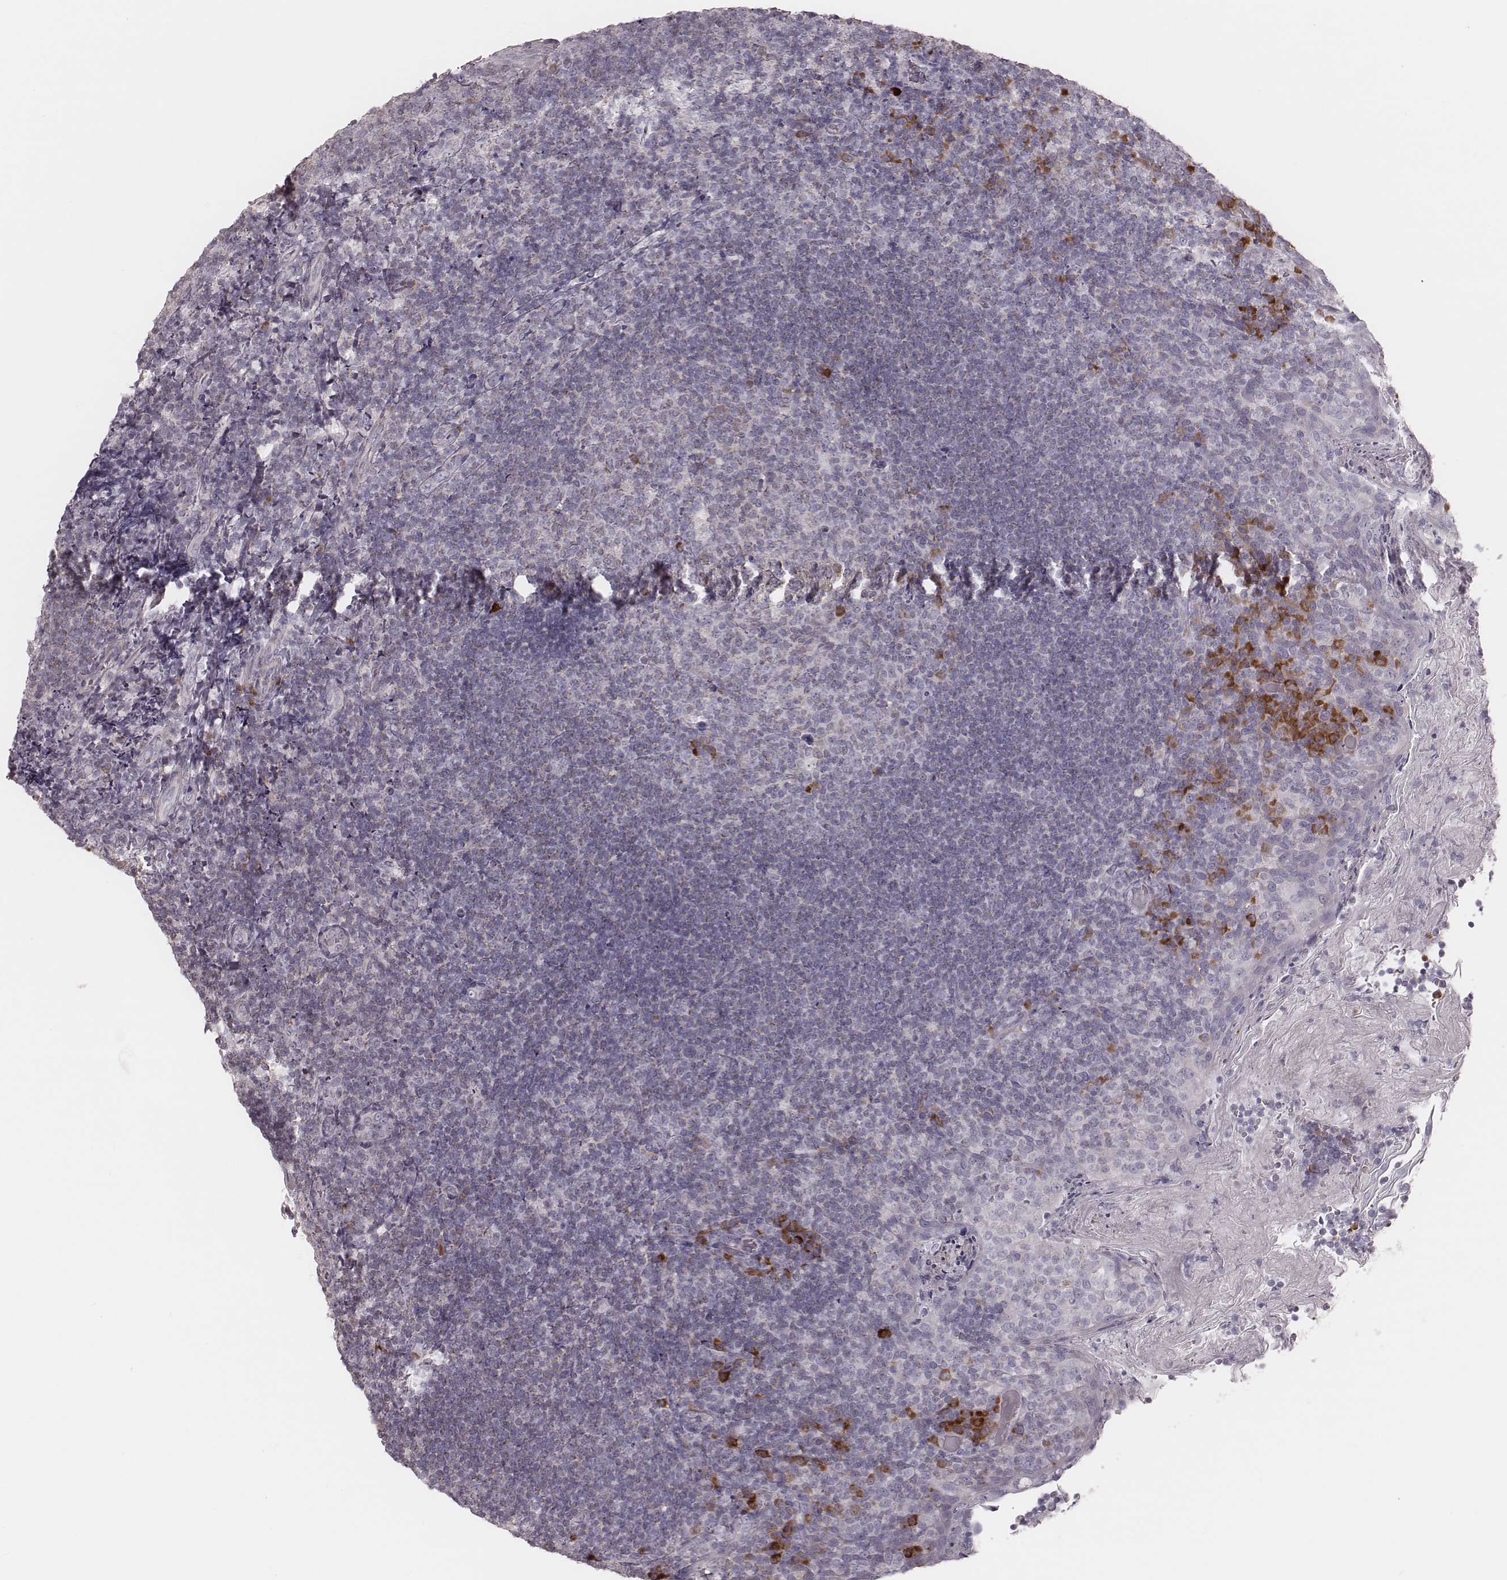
{"staining": {"intensity": "strong", "quantity": "<25%", "location": "cytoplasmic/membranous"}, "tissue": "tonsil", "cell_type": "Germinal center cells", "image_type": "normal", "snomed": [{"axis": "morphology", "description": "Normal tissue, NOS"}, {"axis": "topography", "description": "Tonsil"}], "caption": "High-power microscopy captured an immunohistochemistry (IHC) histopathology image of benign tonsil, revealing strong cytoplasmic/membranous positivity in about <25% of germinal center cells.", "gene": "KIF5C", "patient": {"sex": "female", "age": 10}}